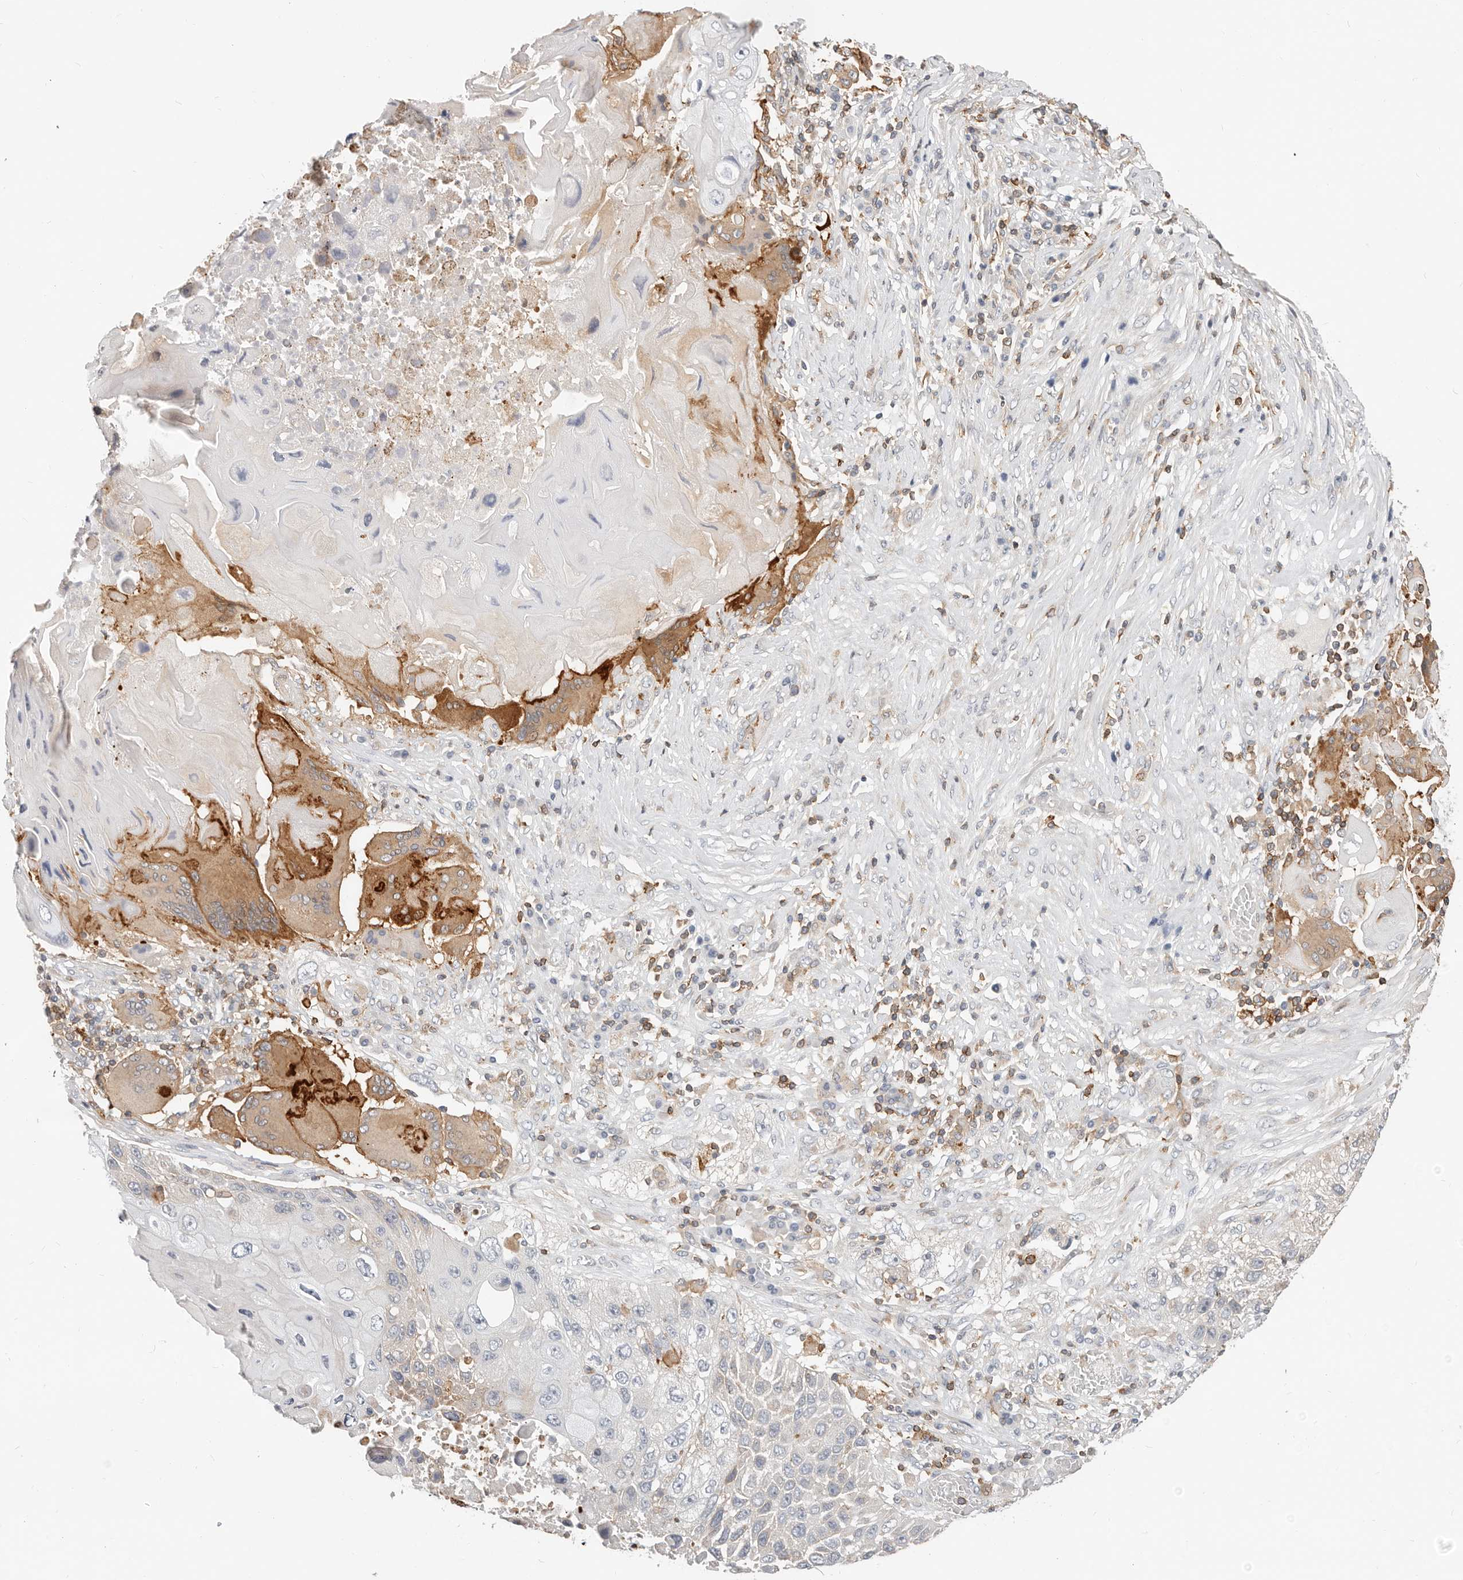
{"staining": {"intensity": "negative", "quantity": "none", "location": "none"}, "tissue": "lung cancer", "cell_type": "Tumor cells", "image_type": "cancer", "snomed": [{"axis": "morphology", "description": "Squamous cell carcinoma, NOS"}, {"axis": "topography", "description": "Lung"}], "caption": "High power microscopy micrograph of an immunohistochemistry micrograph of lung squamous cell carcinoma, revealing no significant expression in tumor cells.", "gene": "TMEM63B", "patient": {"sex": "male", "age": 61}}